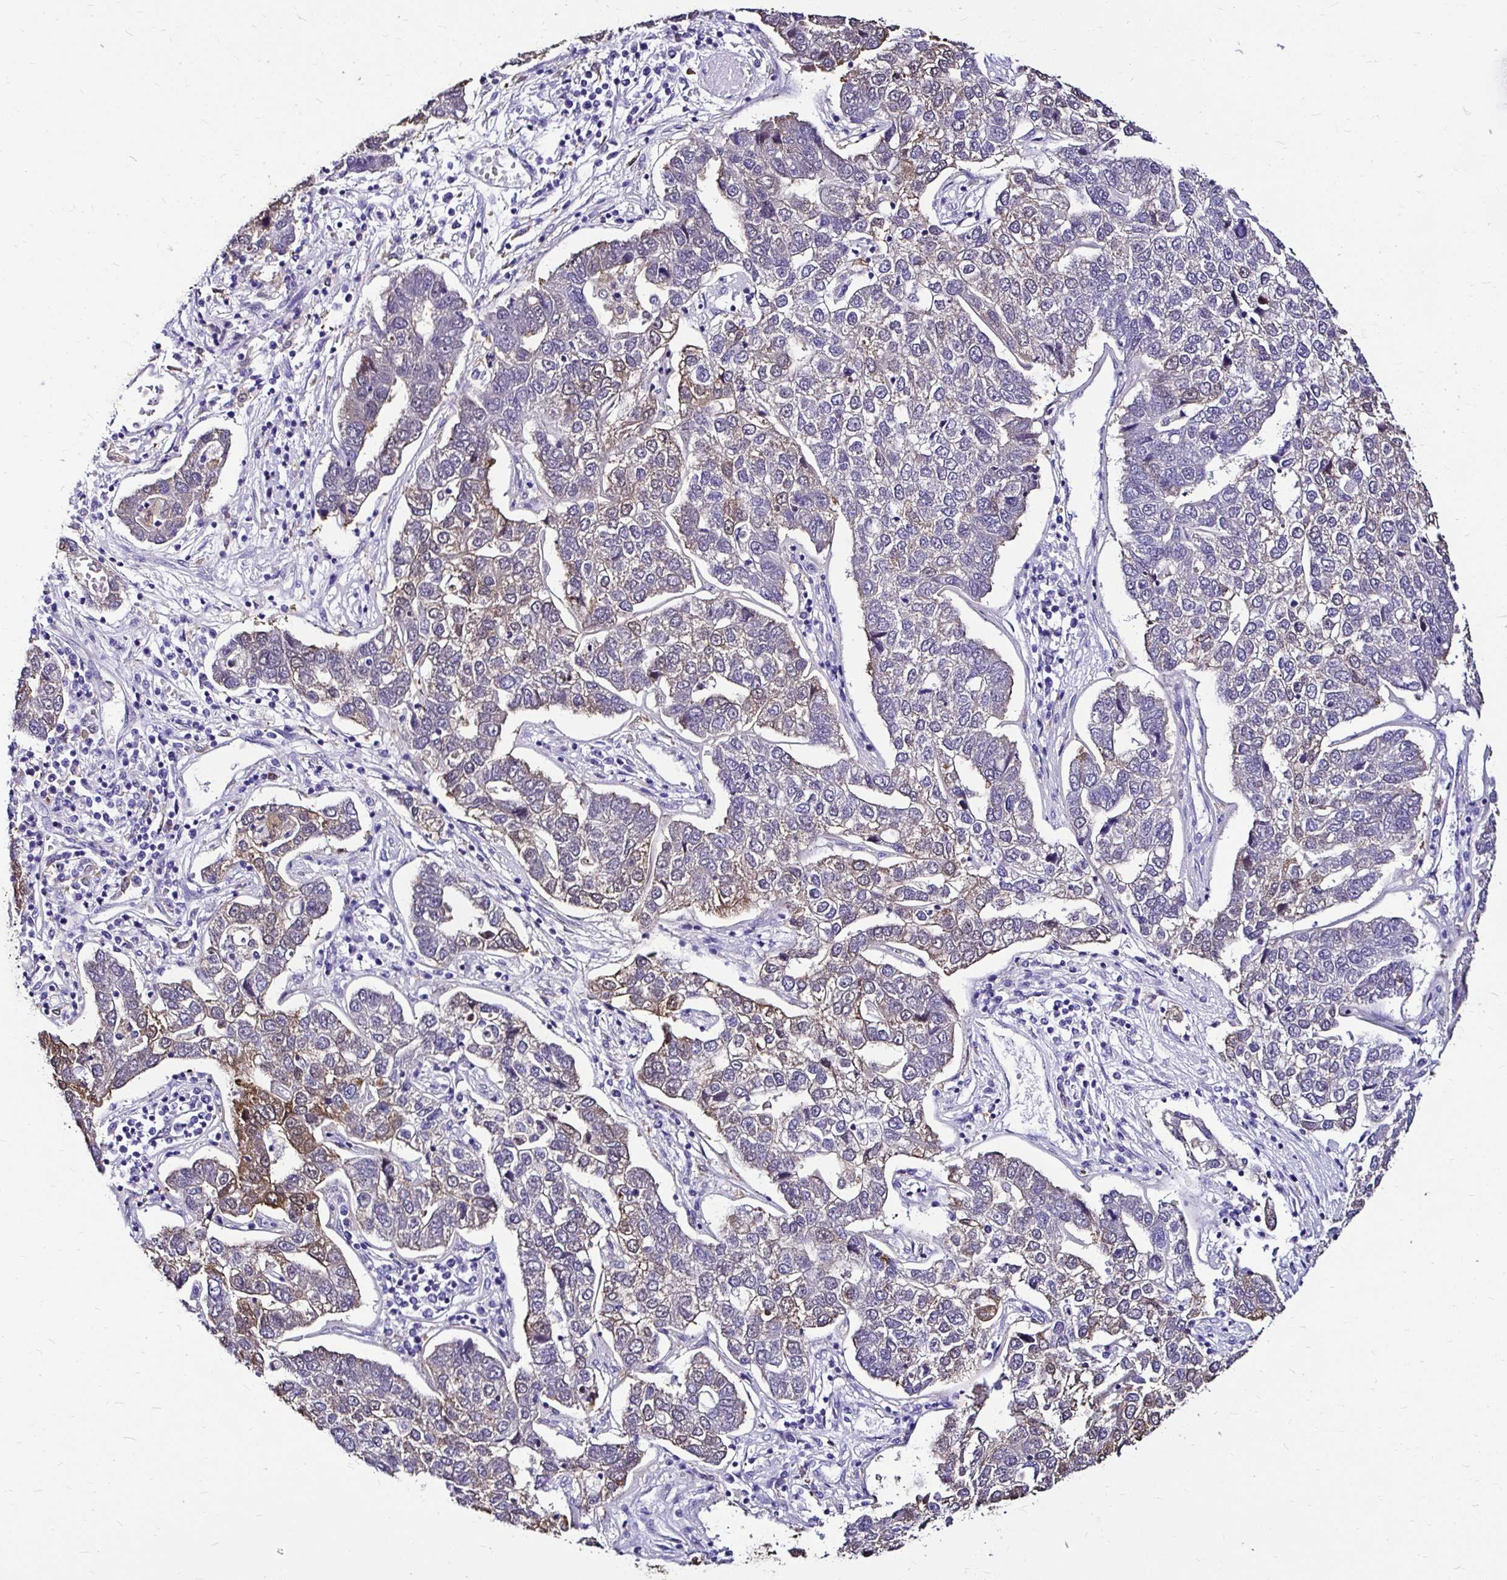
{"staining": {"intensity": "weak", "quantity": "<25%", "location": "cytoplasmic/membranous"}, "tissue": "pancreatic cancer", "cell_type": "Tumor cells", "image_type": "cancer", "snomed": [{"axis": "morphology", "description": "Adenocarcinoma, NOS"}, {"axis": "topography", "description": "Pancreas"}], "caption": "An IHC histopathology image of pancreatic cancer (adenocarcinoma) is shown. There is no staining in tumor cells of pancreatic cancer (adenocarcinoma).", "gene": "IDH1", "patient": {"sex": "female", "age": 61}}